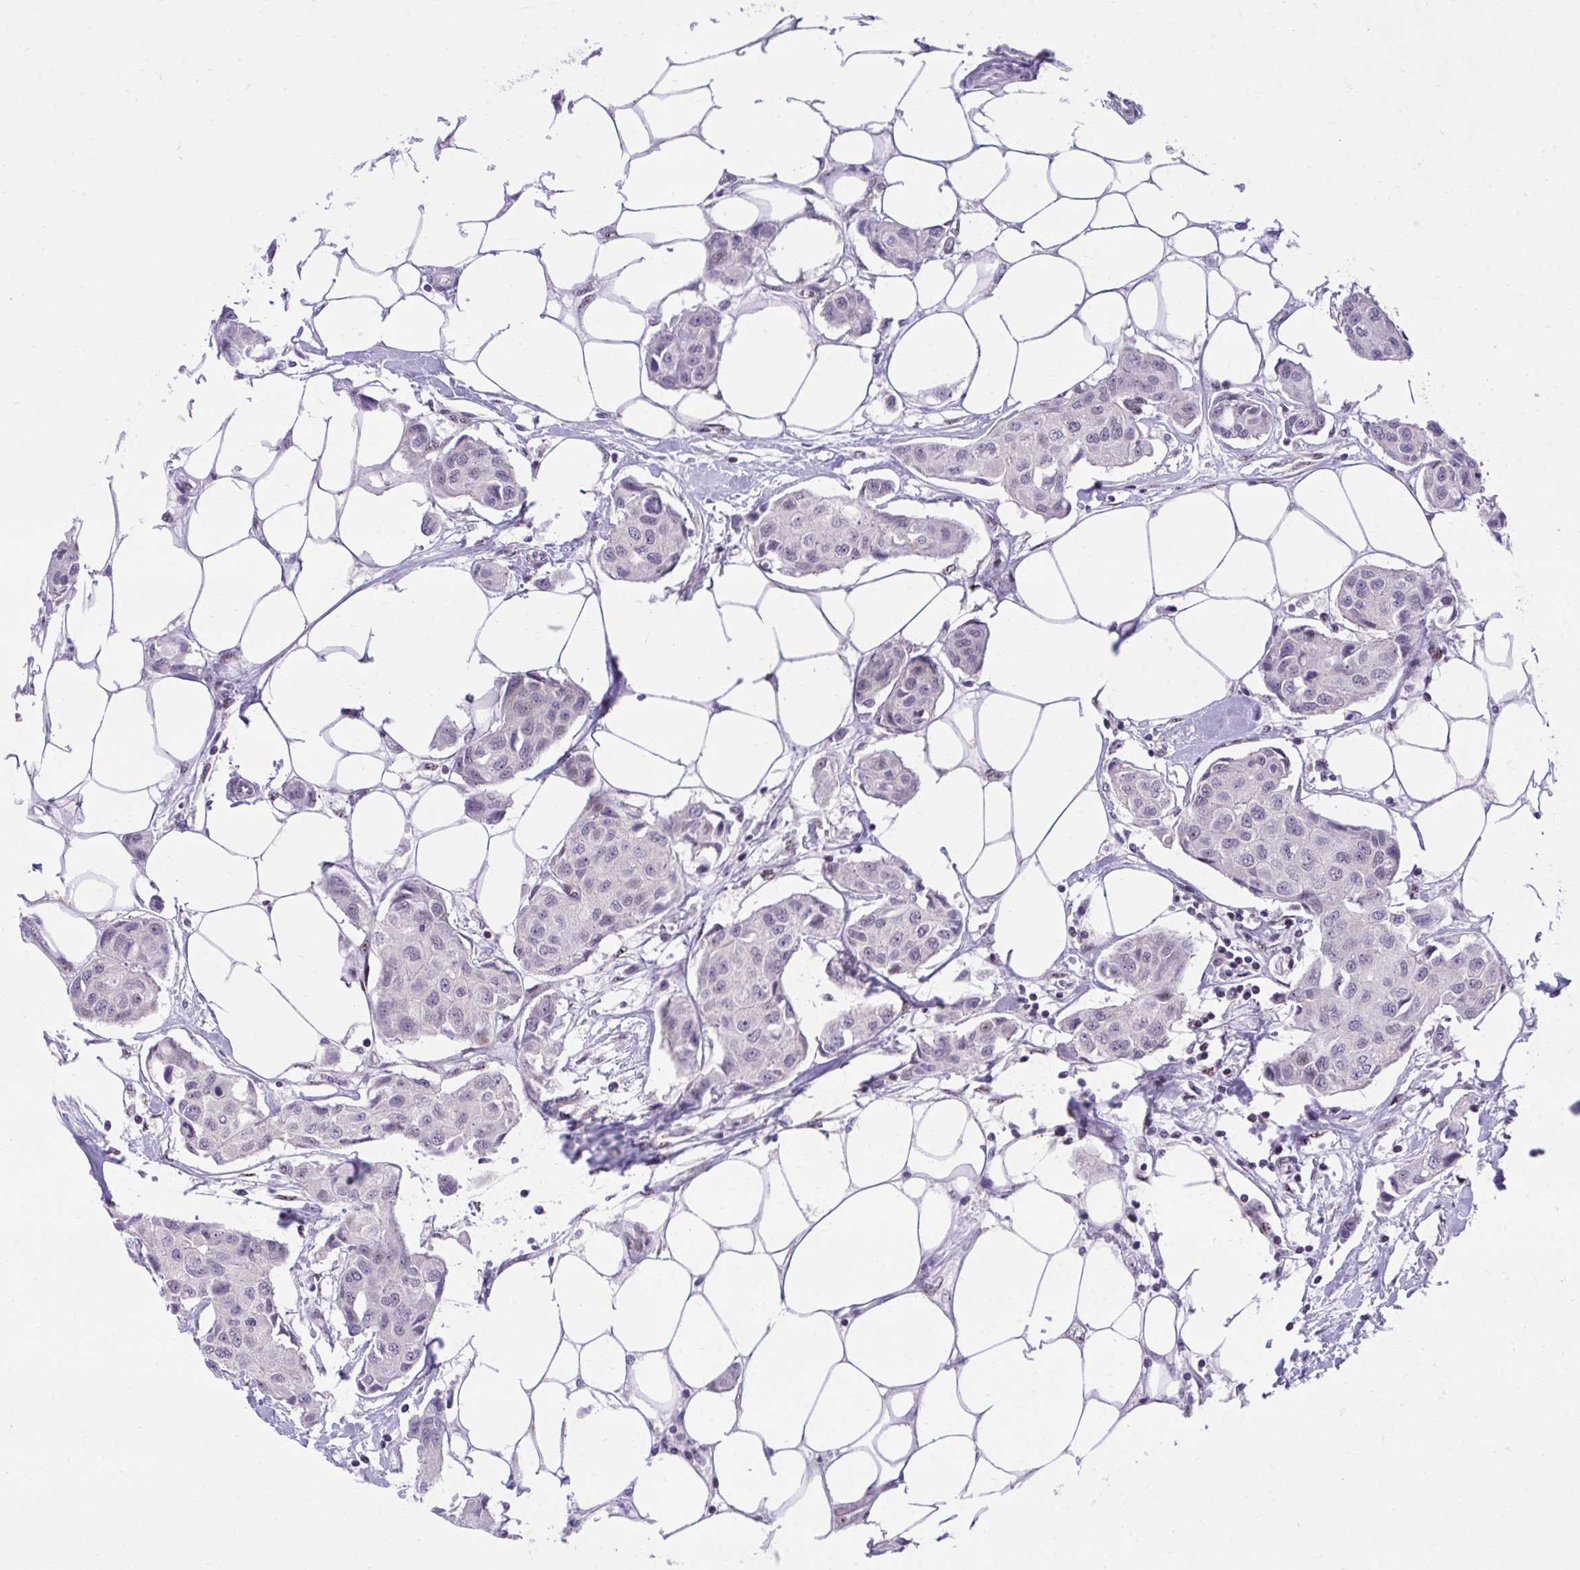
{"staining": {"intensity": "negative", "quantity": "none", "location": "none"}, "tissue": "breast cancer", "cell_type": "Tumor cells", "image_type": "cancer", "snomed": [{"axis": "morphology", "description": "Duct carcinoma"}, {"axis": "topography", "description": "Breast"}, {"axis": "topography", "description": "Lymph node"}], "caption": "Intraductal carcinoma (breast) stained for a protein using immunohistochemistry demonstrates no staining tumor cells.", "gene": "HOXA4", "patient": {"sex": "female", "age": 80}}